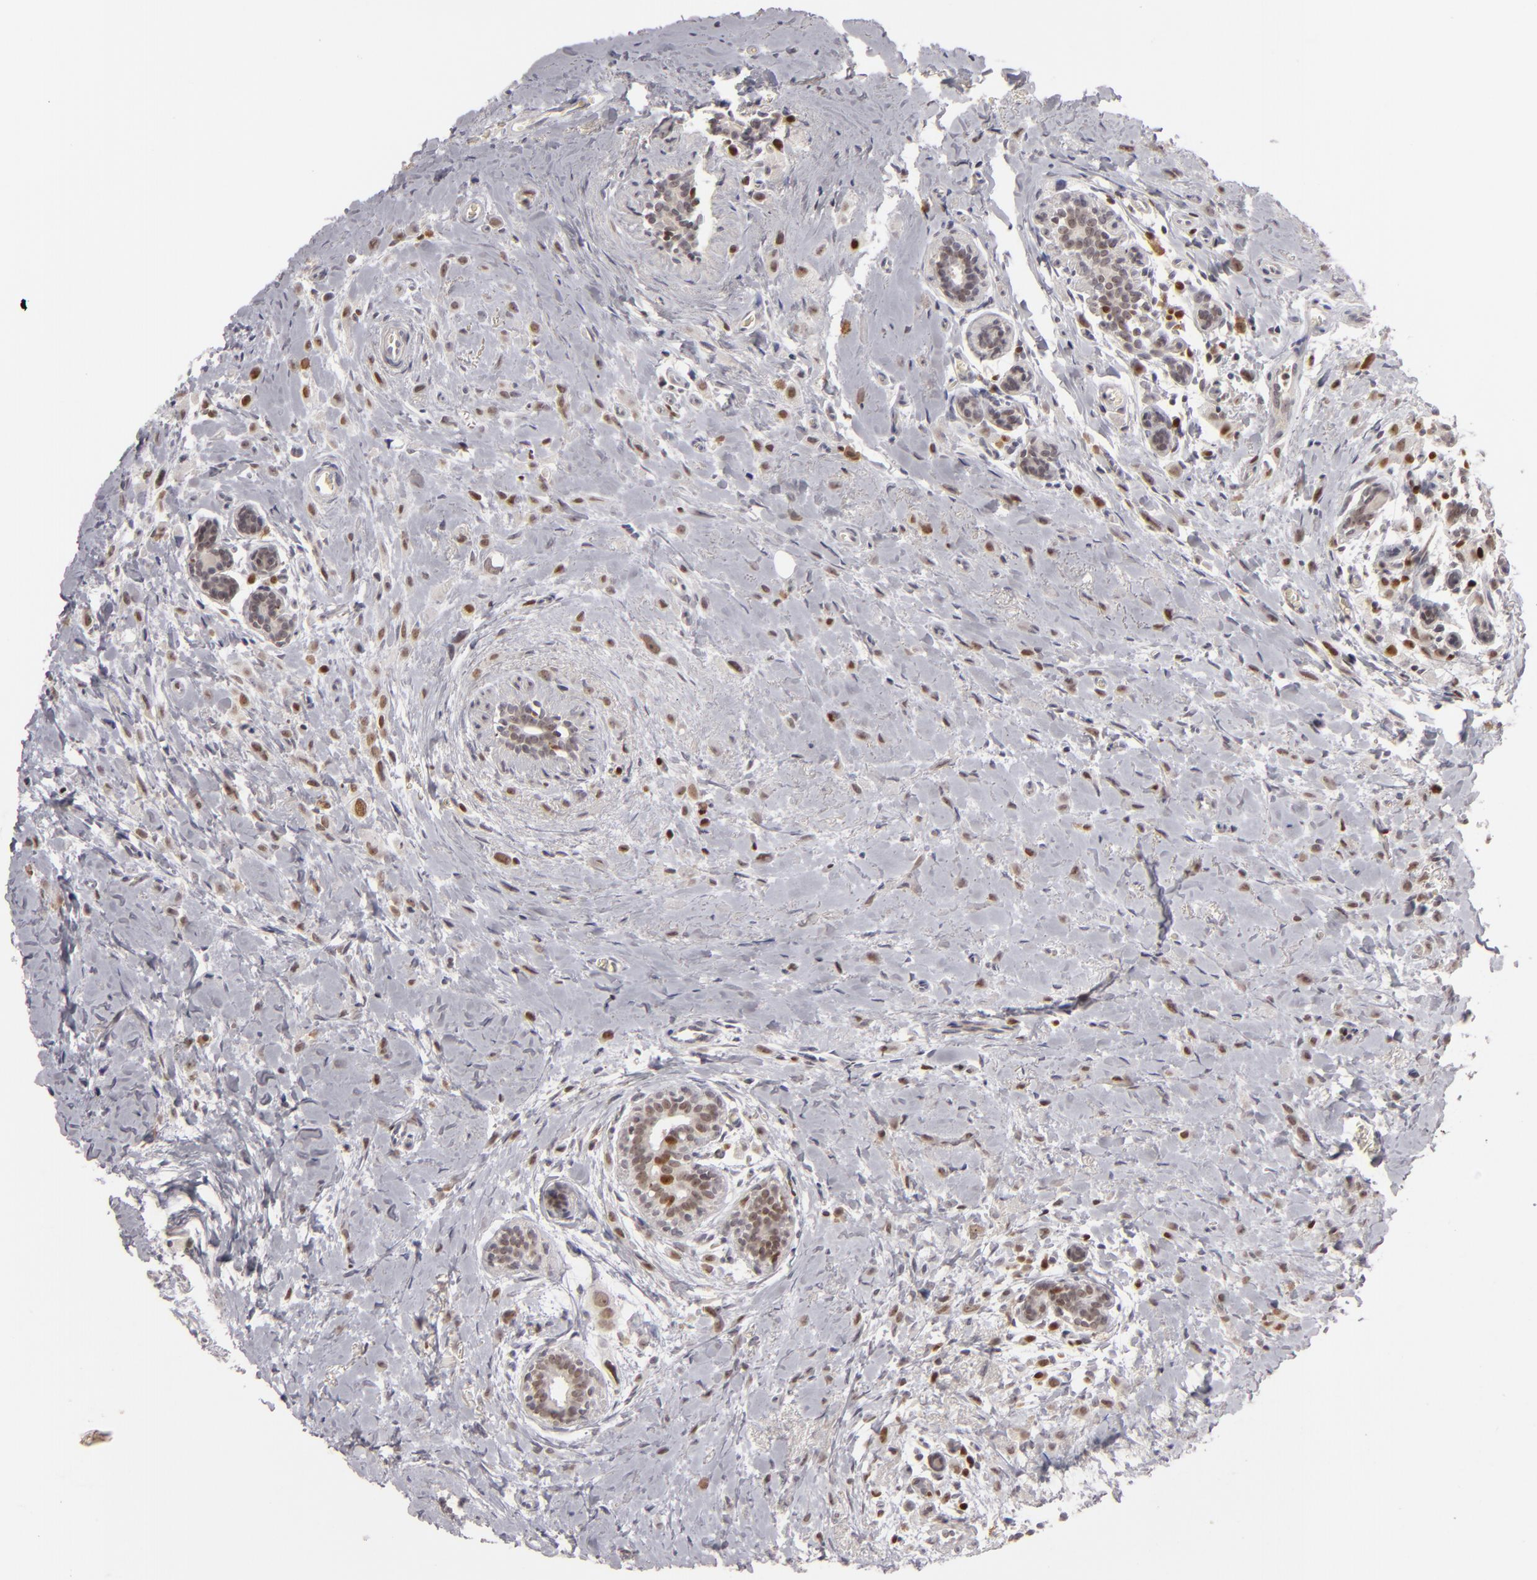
{"staining": {"intensity": "moderate", "quantity": ">75%", "location": "nuclear"}, "tissue": "breast cancer", "cell_type": "Tumor cells", "image_type": "cancer", "snomed": [{"axis": "morphology", "description": "Lobular carcinoma"}, {"axis": "topography", "description": "Breast"}], "caption": "Tumor cells exhibit medium levels of moderate nuclear expression in approximately >75% of cells in breast cancer (lobular carcinoma). The staining was performed using DAB (3,3'-diaminobenzidine) to visualize the protein expression in brown, while the nuclei were stained in blue with hematoxylin (Magnification: 20x).", "gene": "FEN1", "patient": {"sex": "female", "age": 57}}